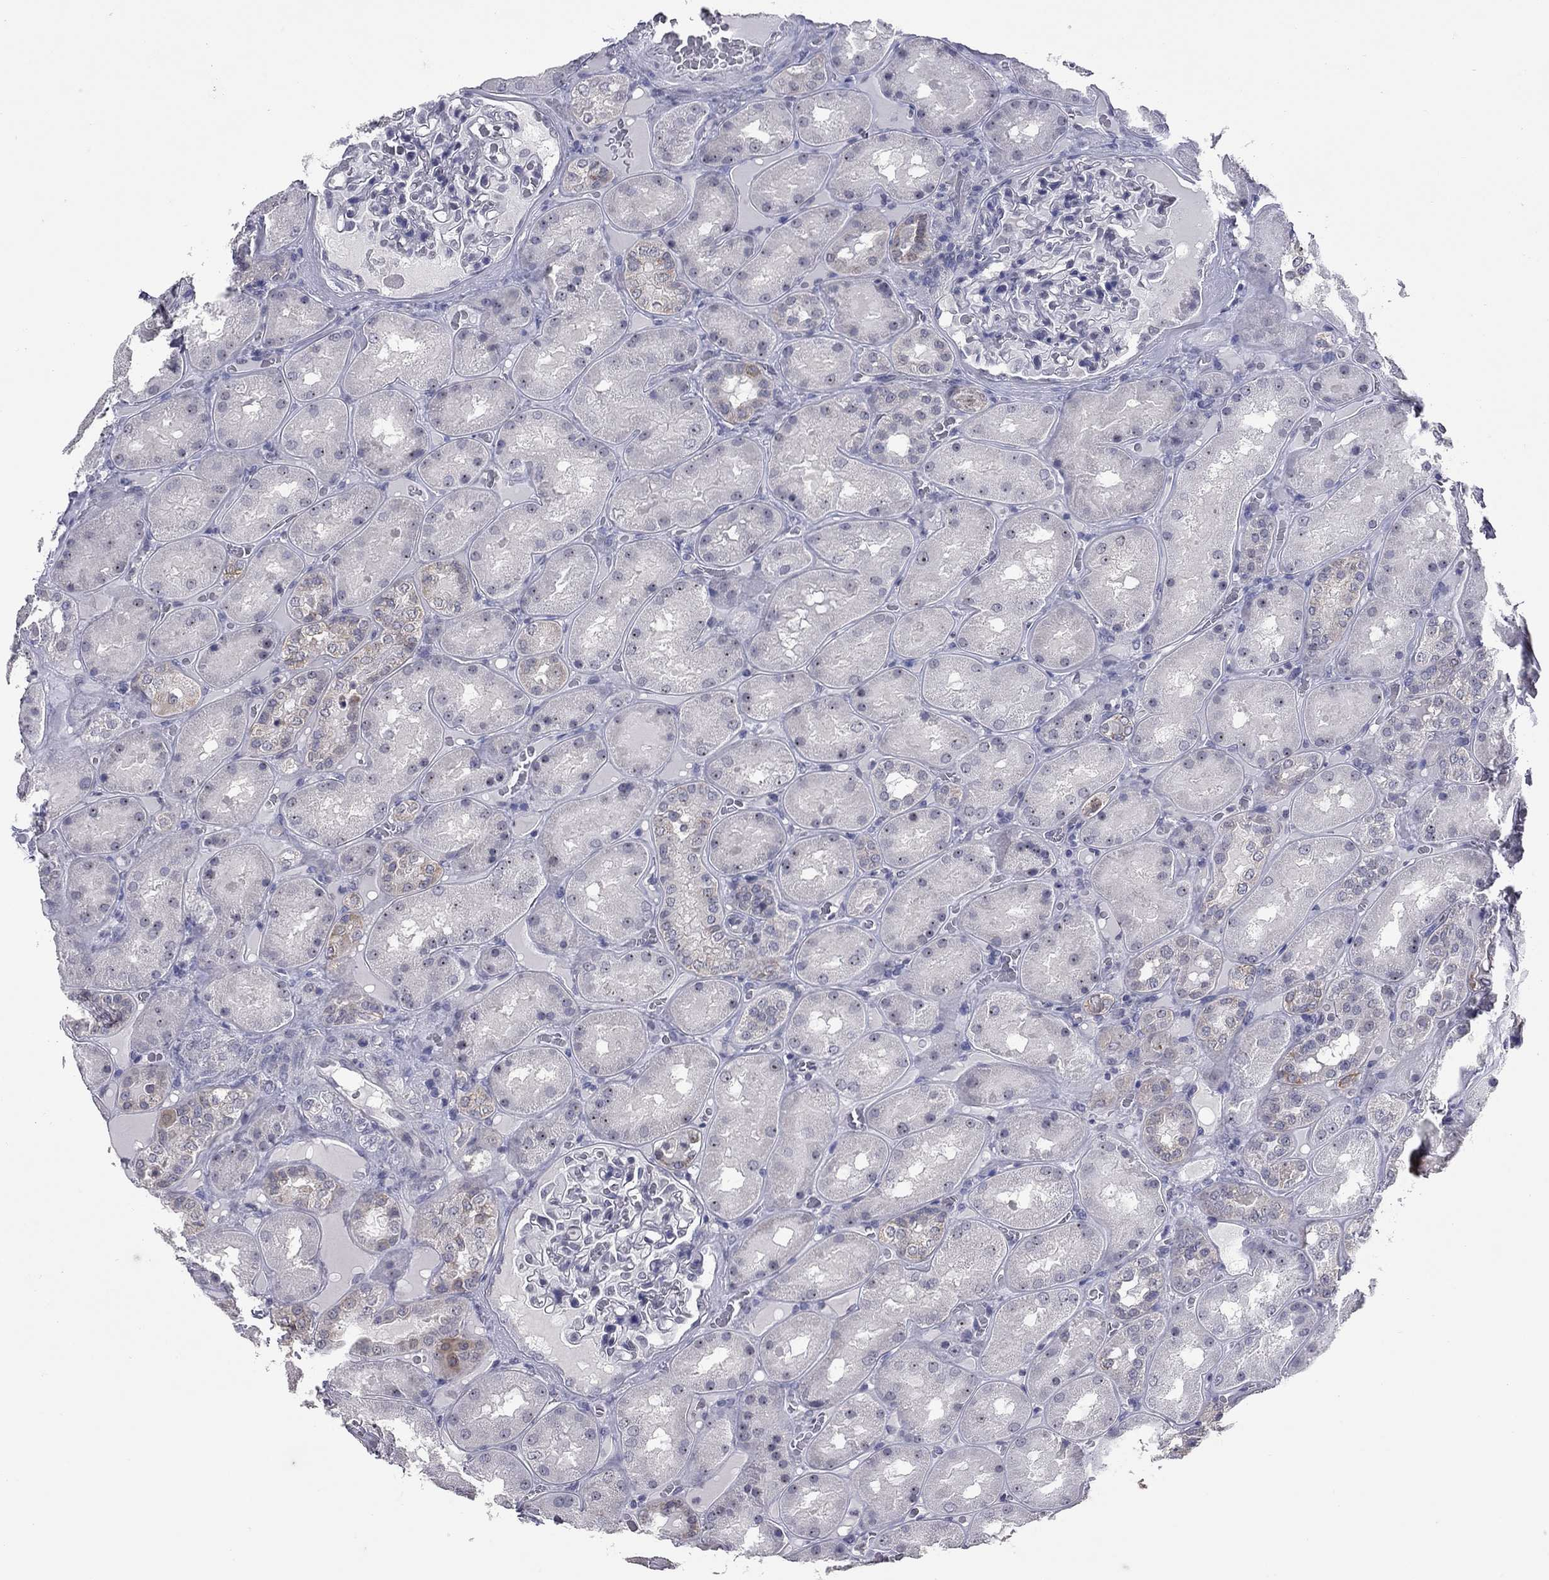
{"staining": {"intensity": "negative", "quantity": "none", "location": "none"}, "tissue": "kidney", "cell_type": "Cells in glomeruli", "image_type": "normal", "snomed": [{"axis": "morphology", "description": "Normal tissue, NOS"}, {"axis": "topography", "description": "Kidney"}], "caption": "Immunohistochemistry image of unremarkable kidney: human kidney stained with DAB demonstrates no significant protein staining in cells in glomeruli. (Brightfield microscopy of DAB immunohistochemistry at high magnification).", "gene": "SHOC2", "patient": {"sex": "male", "age": 73}}